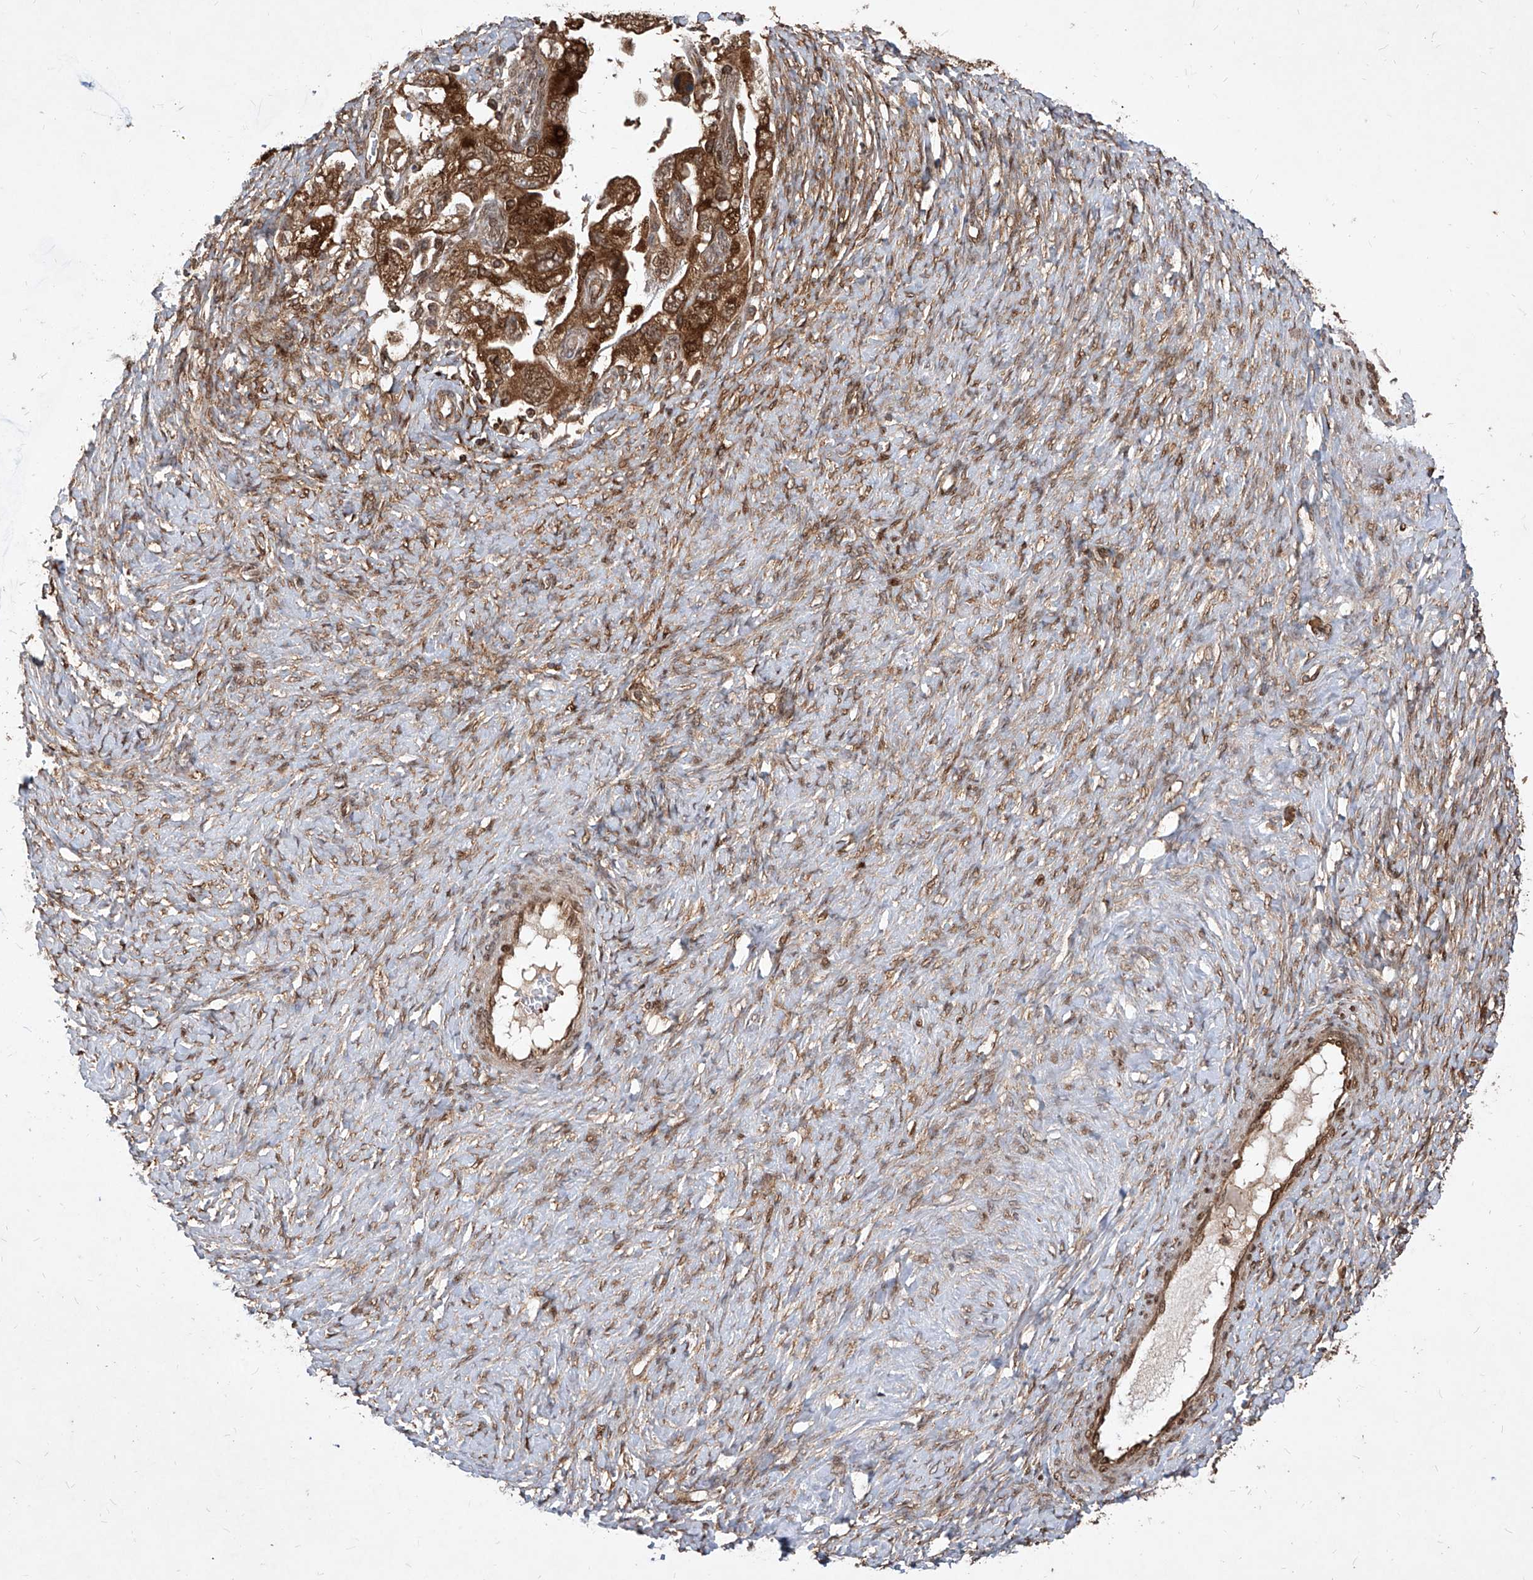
{"staining": {"intensity": "strong", "quantity": ">75%", "location": "cytoplasmic/membranous,nuclear"}, "tissue": "ovarian cancer", "cell_type": "Tumor cells", "image_type": "cancer", "snomed": [{"axis": "morphology", "description": "Carcinoma, NOS"}, {"axis": "morphology", "description": "Cystadenocarcinoma, serous, NOS"}, {"axis": "topography", "description": "Ovary"}], "caption": "Brown immunohistochemical staining in ovarian cancer (serous cystadenocarcinoma) reveals strong cytoplasmic/membranous and nuclear expression in about >75% of tumor cells.", "gene": "MAGED2", "patient": {"sex": "female", "age": 69}}